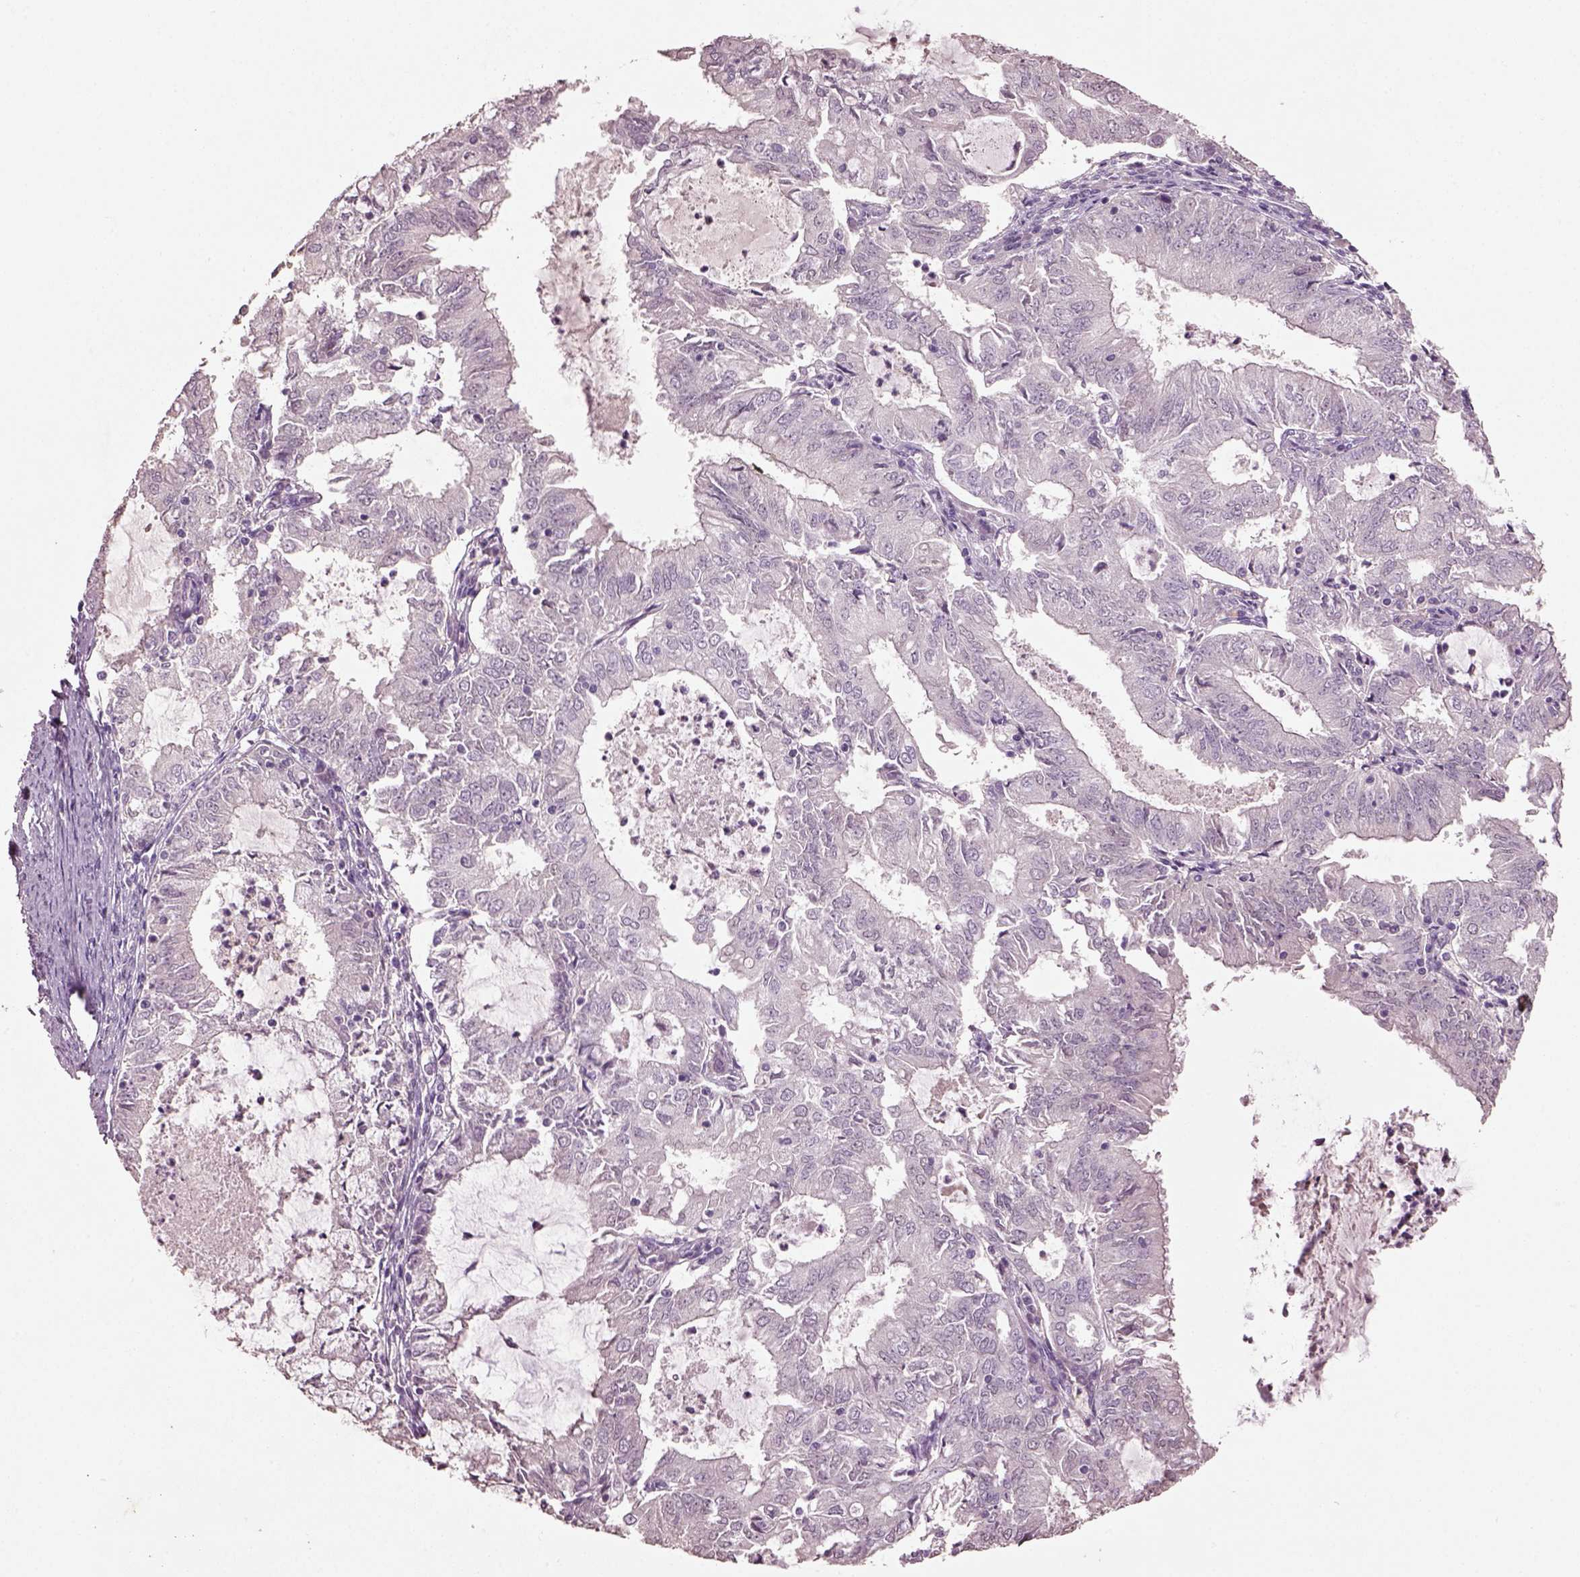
{"staining": {"intensity": "negative", "quantity": "none", "location": "none"}, "tissue": "endometrial cancer", "cell_type": "Tumor cells", "image_type": "cancer", "snomed": [{"axis": "morphology", "description": "Adenocarcinoma, NOS"}, {"axis": "topography", "description": "Endometrium"}], "caption": "Photomicrograph shows no significant protein staining in tumor cells of endometrial cancer (adenocarcinoma).", "gene": "KCNIP3", "patient": {"sex": "female", "age": 57}}